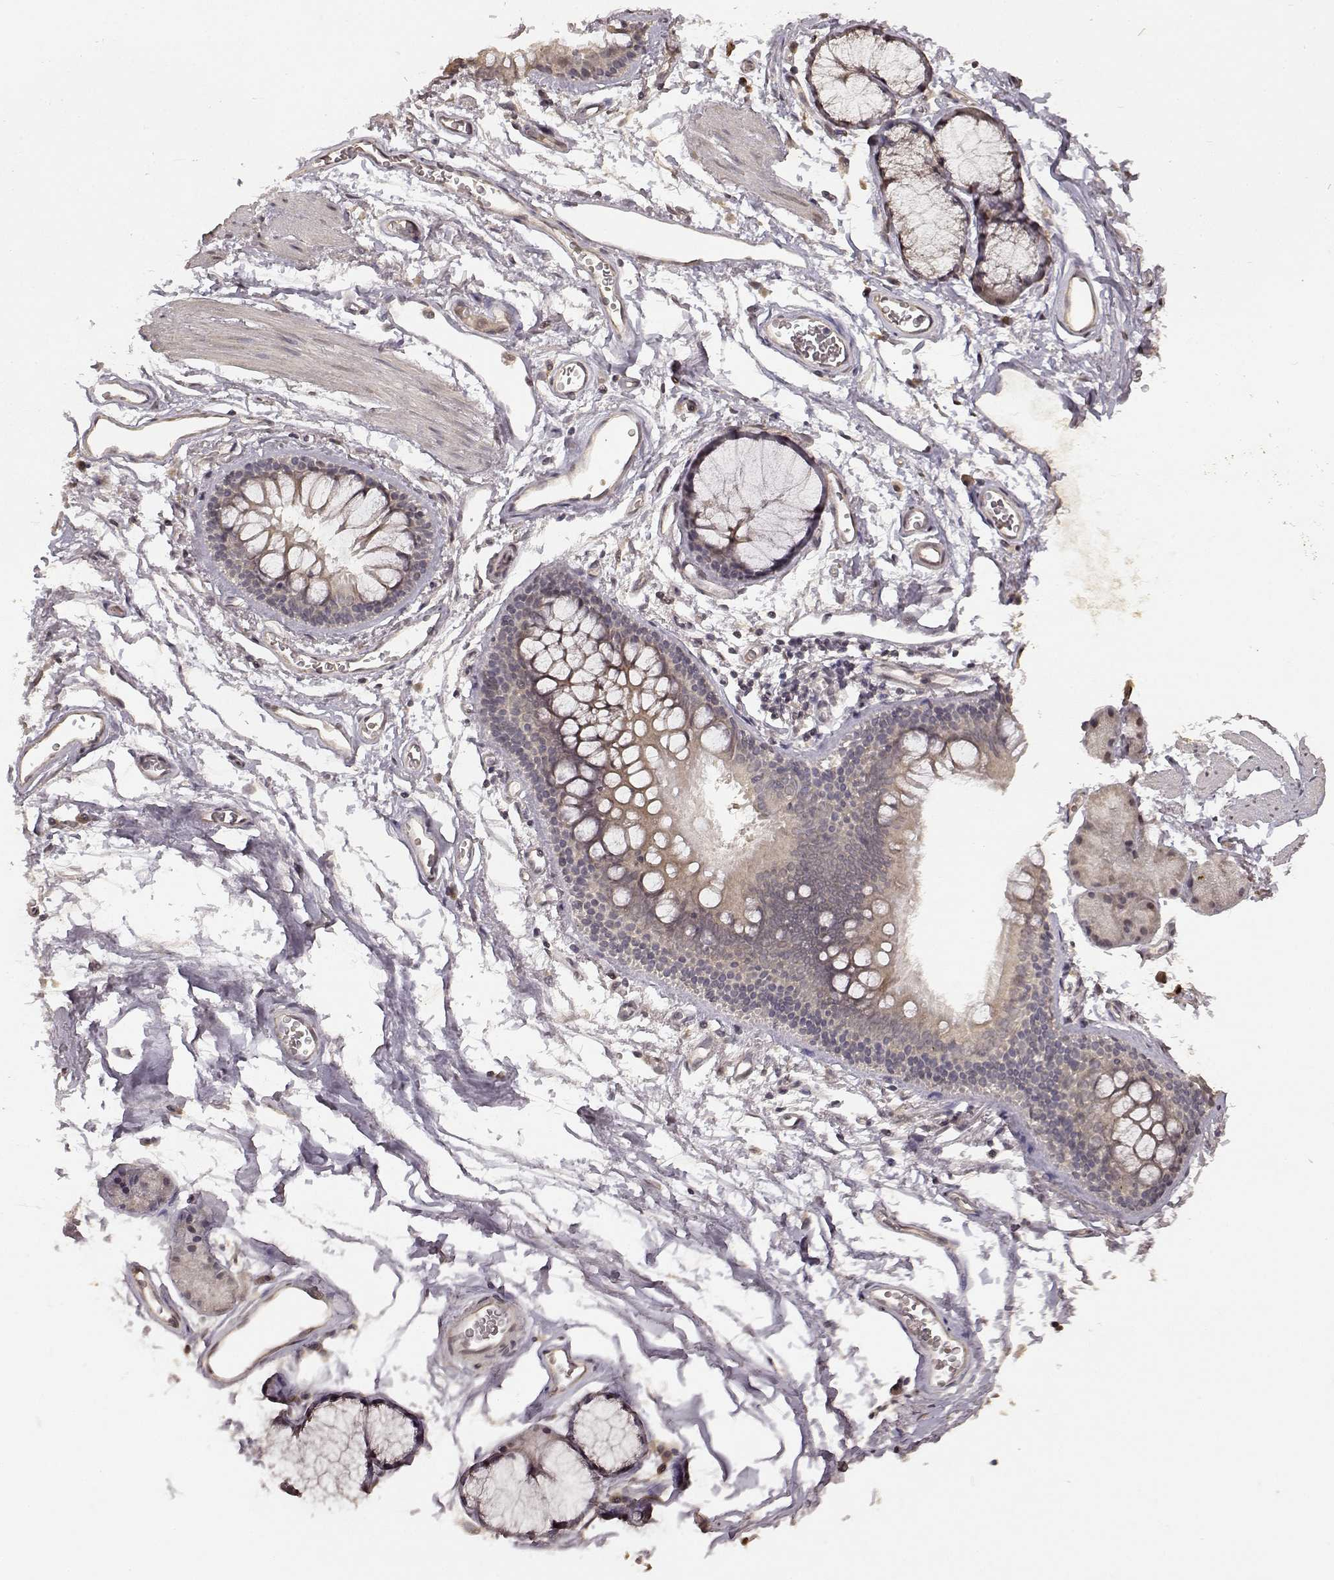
{"staining": {"intensity": "negative", "quantity": "none", "location": "none"}, "tissue": "soft tissue", "cell_type": "Chondrocytes", "image_type": "normal", "snomed": [{"axis": "morphology", "description": "Normal tissue, NOS"}, {"axis": "topography", "description": "Cartilage tissue"}, {"axis": "topography", "description": "Bronchus"}], "caption": "Immunohistochemical staining of unremarkable human soft tissue displays no significant expression in chondrocytes.", "gene": "NTRK2", "patient": {"sex": "female", "age": 79}}